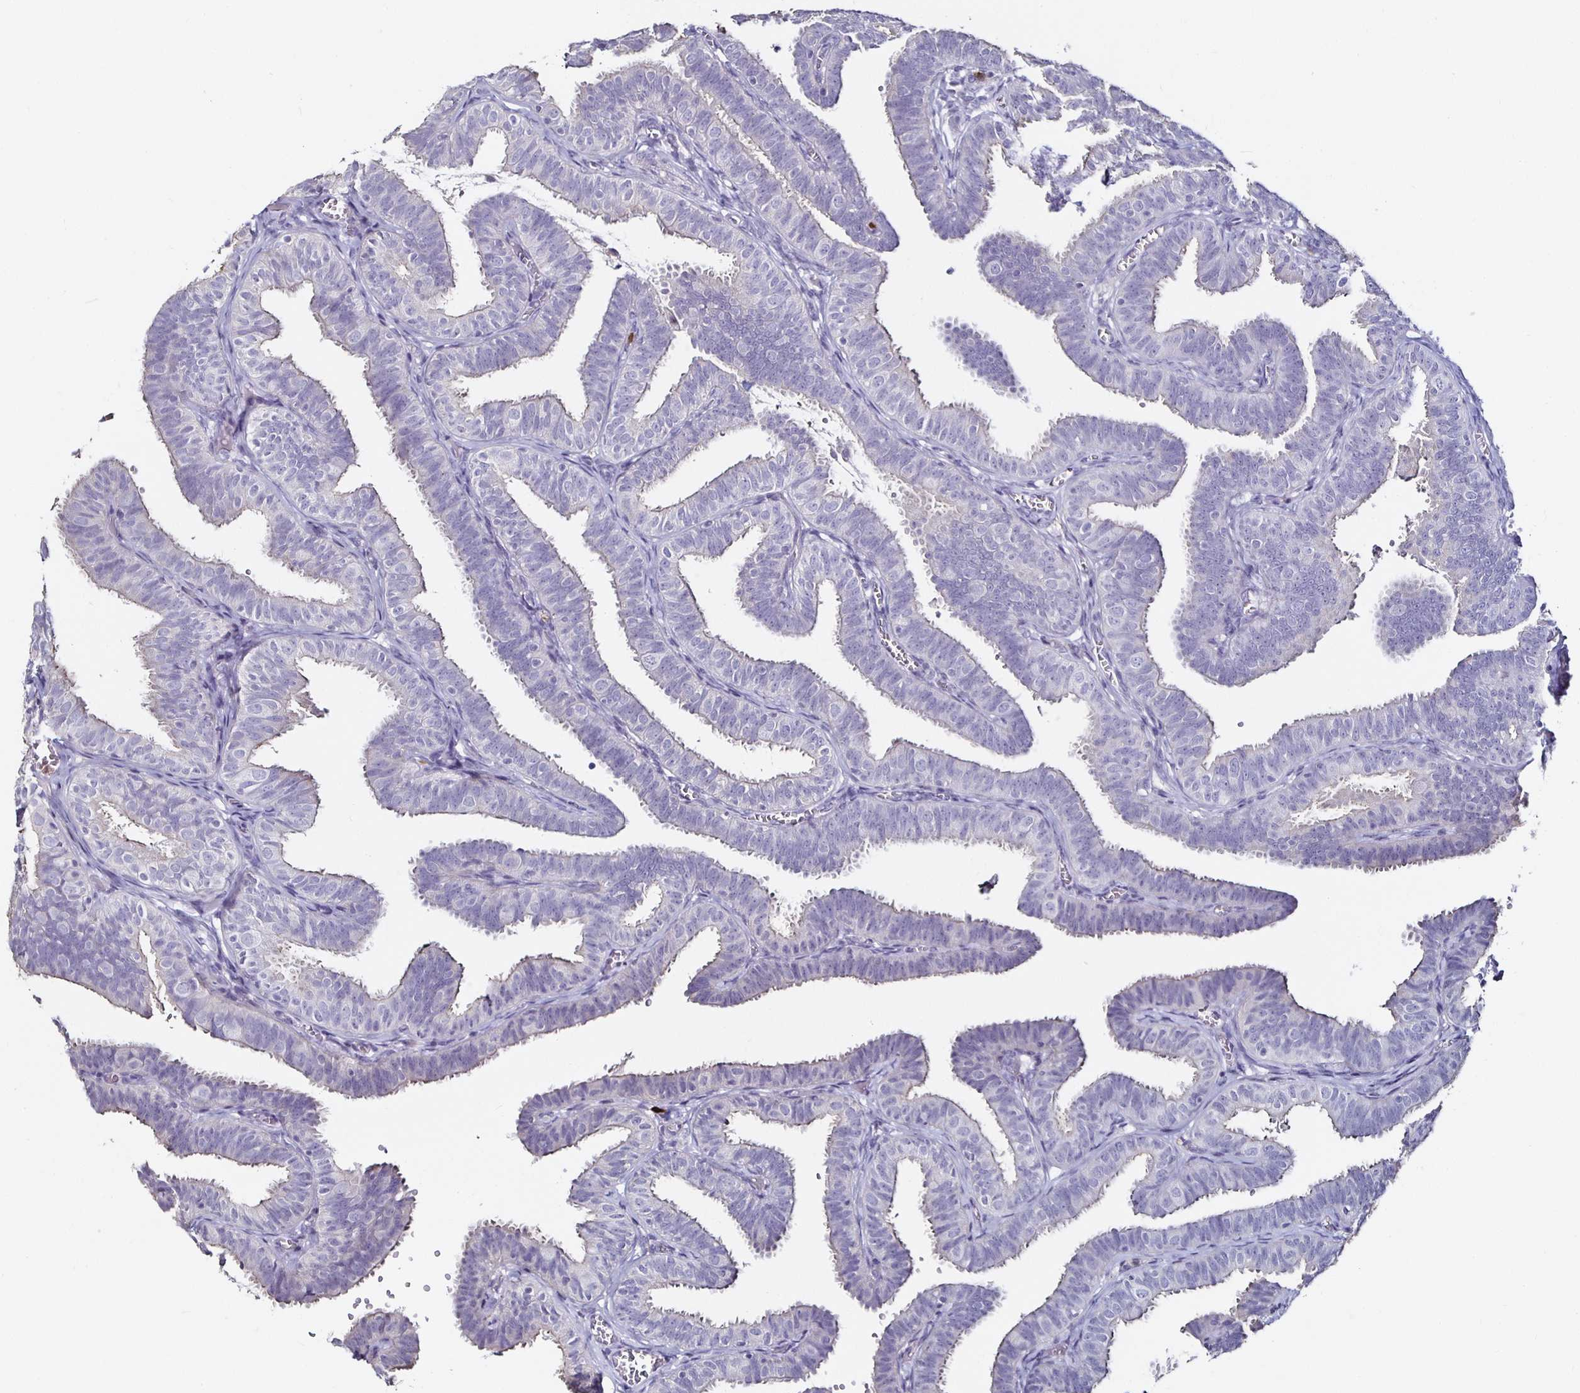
{"staining": {"intensity": "negative", "quantity": "none", "location": "none"}, "tissue": "fallopian tube", "cell_type": "Glandular cells", "image_type": "normal", "snomed": [{"axis": "morphology", "description": "Normal tissue, NOS"}, {"axis": "topography", "description": "Fallopian tube"}], "caption": "Protein analysis of benign fallopian tube shows no significant expression in glandular cells.", "gene": "TLR4", "patient": {"sex": "female", "age": 25}}